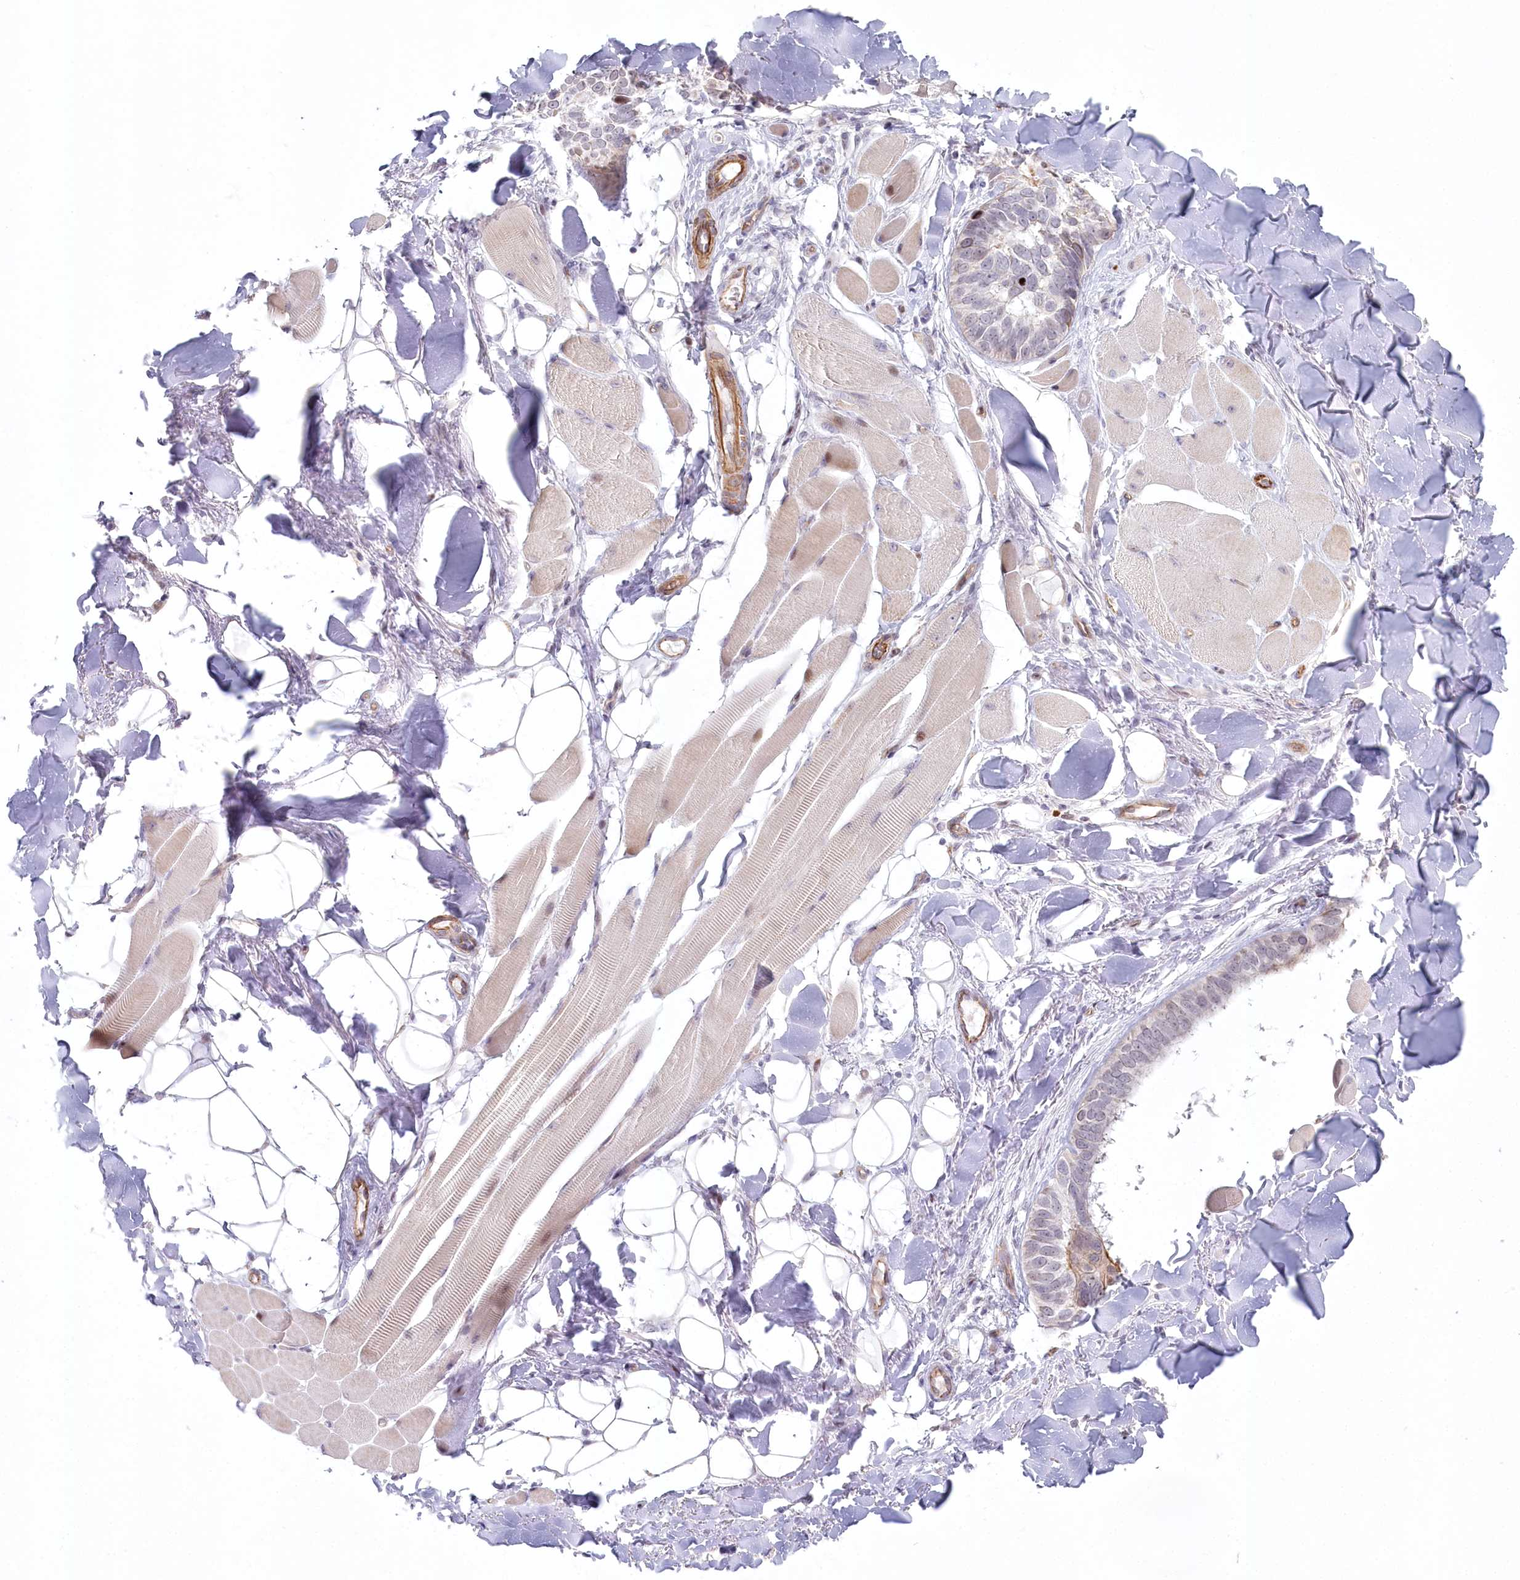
{"staining": {"intensity": "moderate", "quantity": "<25%", "location": "cytoplasmic/membranous"}, "tissue": "skin cancer", "cell_type": "Tumor cells", "image_type": "cancer", "snomed": [{"axis": "morphology", "description": "Basal cell carcinoma"}, {"axis": "topography", "description": "Skin"}], "caption": "A low amount of moderate cytoplasmic/membranous positivity is identified in about <25% of tumor cells in skin cancer tissue. (brown staining indicates protein expression, while blue staining denotes nuclei).", "gene": "ABHD8", "patient": {"sex": "male", "age": 62}}